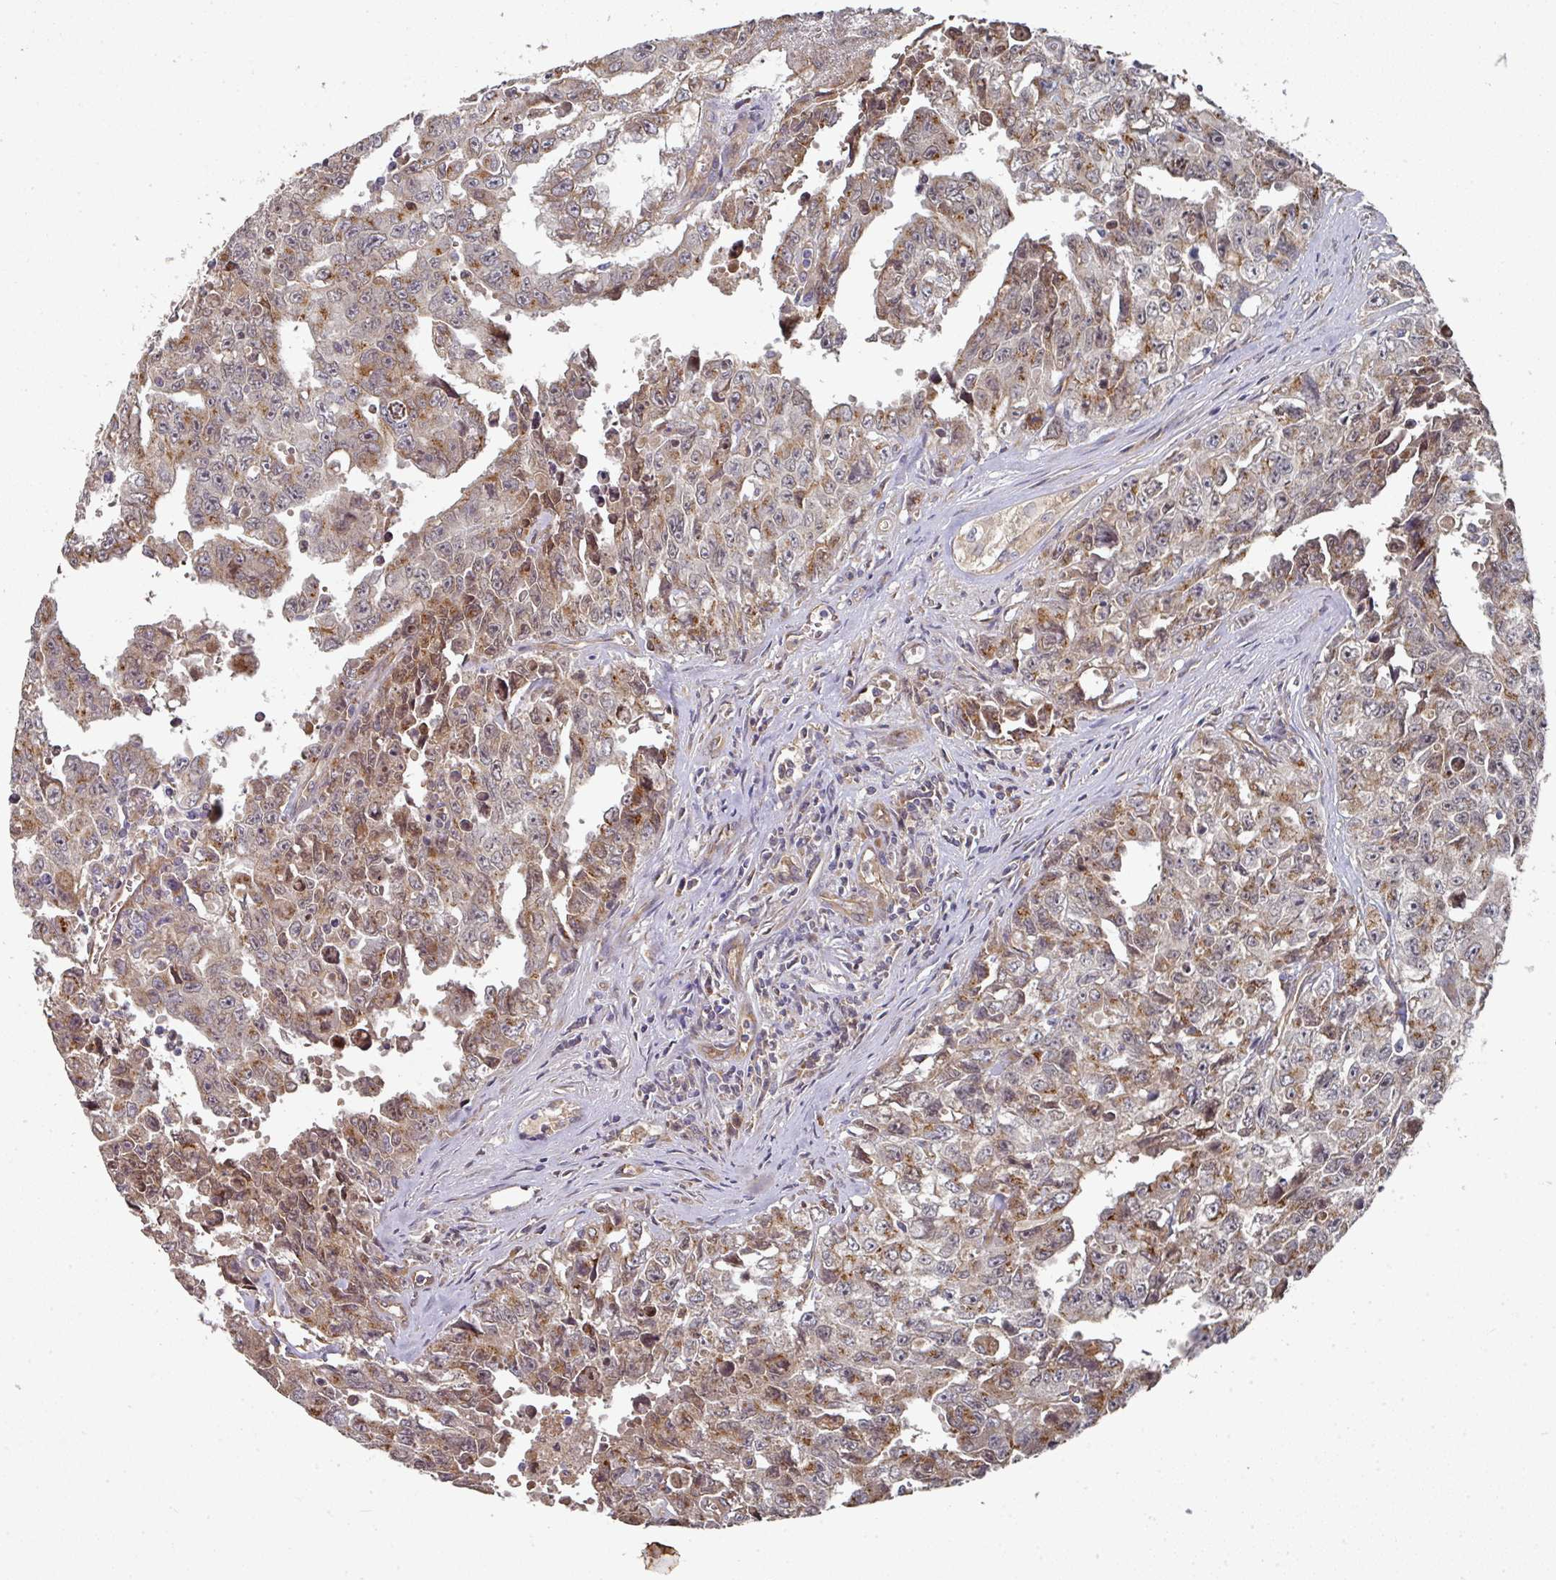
{"staining": {"intensity": "moderate", "quantity": ">75%", "location": "cytoplasmic/membranous"}, "tissue": "testis cancer", "cell_type": "Tumor cells", "image_type": "cancer", "snomed": [{"axis": "morphology", "description": "Carcinoma, Embryonal, NOS"}, {"axis": "topography", "description": "Testis"}], "caption": "Testis cancer (embryonal carcinoma) was stained to show a protein in brown. There is medium levels of moderate cytoplasmic/membranous expression in about >75% of tumor cells.", "gene": "EDEM2", "patient": {"sex": "male", "age": 24}}